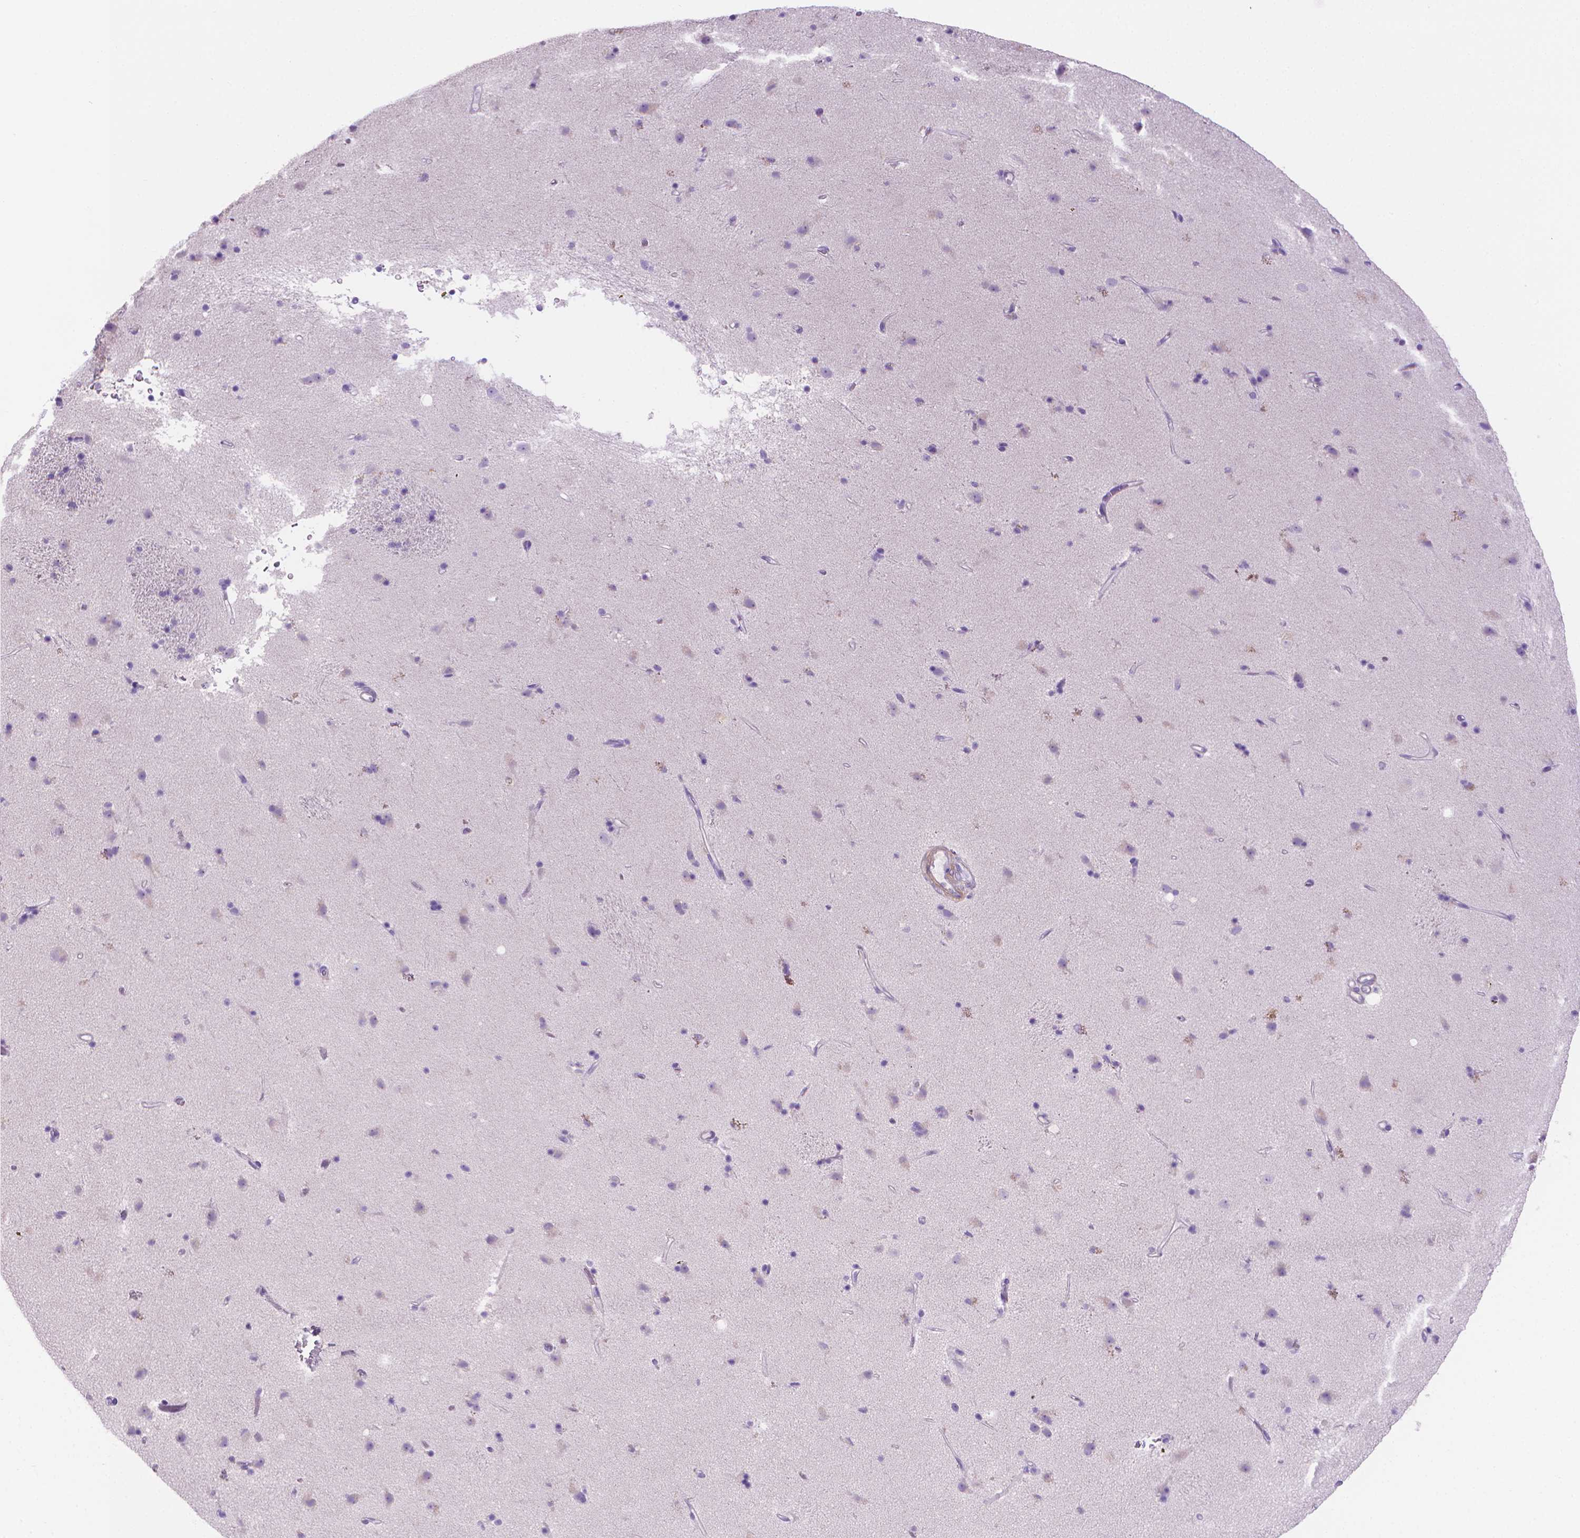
{"staining": {"intensity": "negative", "quantity": "none", "location": "none"}, "tissue": "caudate", "cell_type": "Glial cells", "image_type": "normal", "snomed": [{"axis": "morphology", "description": "Normal tissue, NOS"}, {"axis": "topography", "description": "Lateral ventricle wall"}], "caption": "Immunohistochemistry of normal human caudate displays no expression in glial cells. The staining was performed using DAB (3,3'-diaminobenzidine) to visualize the protein expression in brown, while the nuclei were stained in blue with hematoxylin (Magnification: 20x).", "gene": "FASN", "patient": {"sex": "female", "age": 71}}